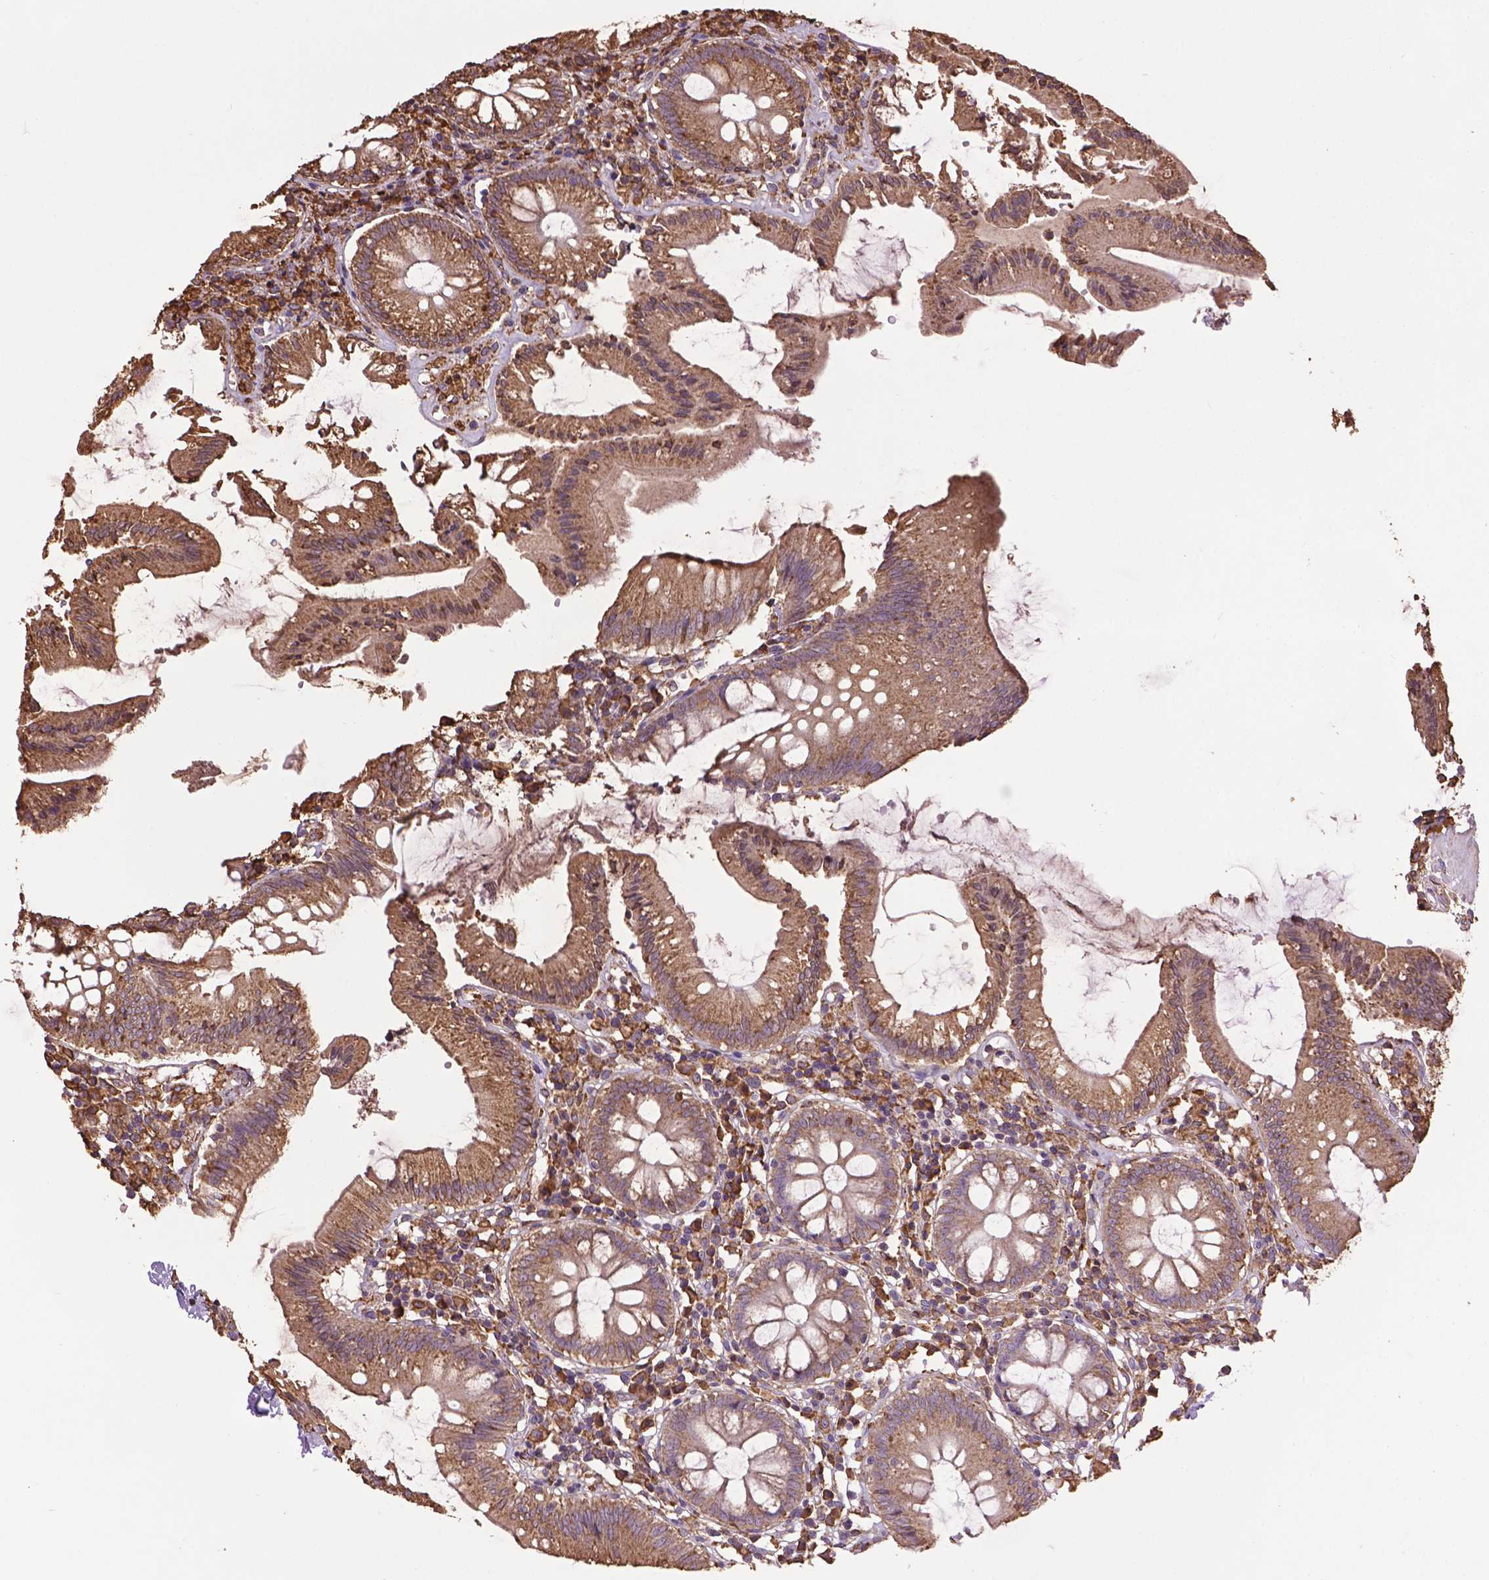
{"staining": {"intensity": "moderate", "quantity": ">75%", "location": "cytoplasmic/membranous"}, "tissue": "colon", "cell_type": "Endothelial cells", "image_type": "normal", "snomed": [{"axis": "morphology", "description": "Normal tissue, NOS"}, {"axis": "morphology", "description": "Adenocarcinoma, NOS"}, {"axis": "topography", "description": "Colon"}], "caption": "Immunohistochemistry (IHC) staining of normal colon, which reveals medium levels of moderate cytoplasmic/membranous positivity in about >75% of endothelial cells indicating moderate cytoplasmic/membranous protein positivity. The staining was performed using DAB (brown) for protein detection and nuclei were counterstained in hematoxylin (blue).", "gene": "PPP2R5E", "patient": {"sex": "male", "age": 83}}